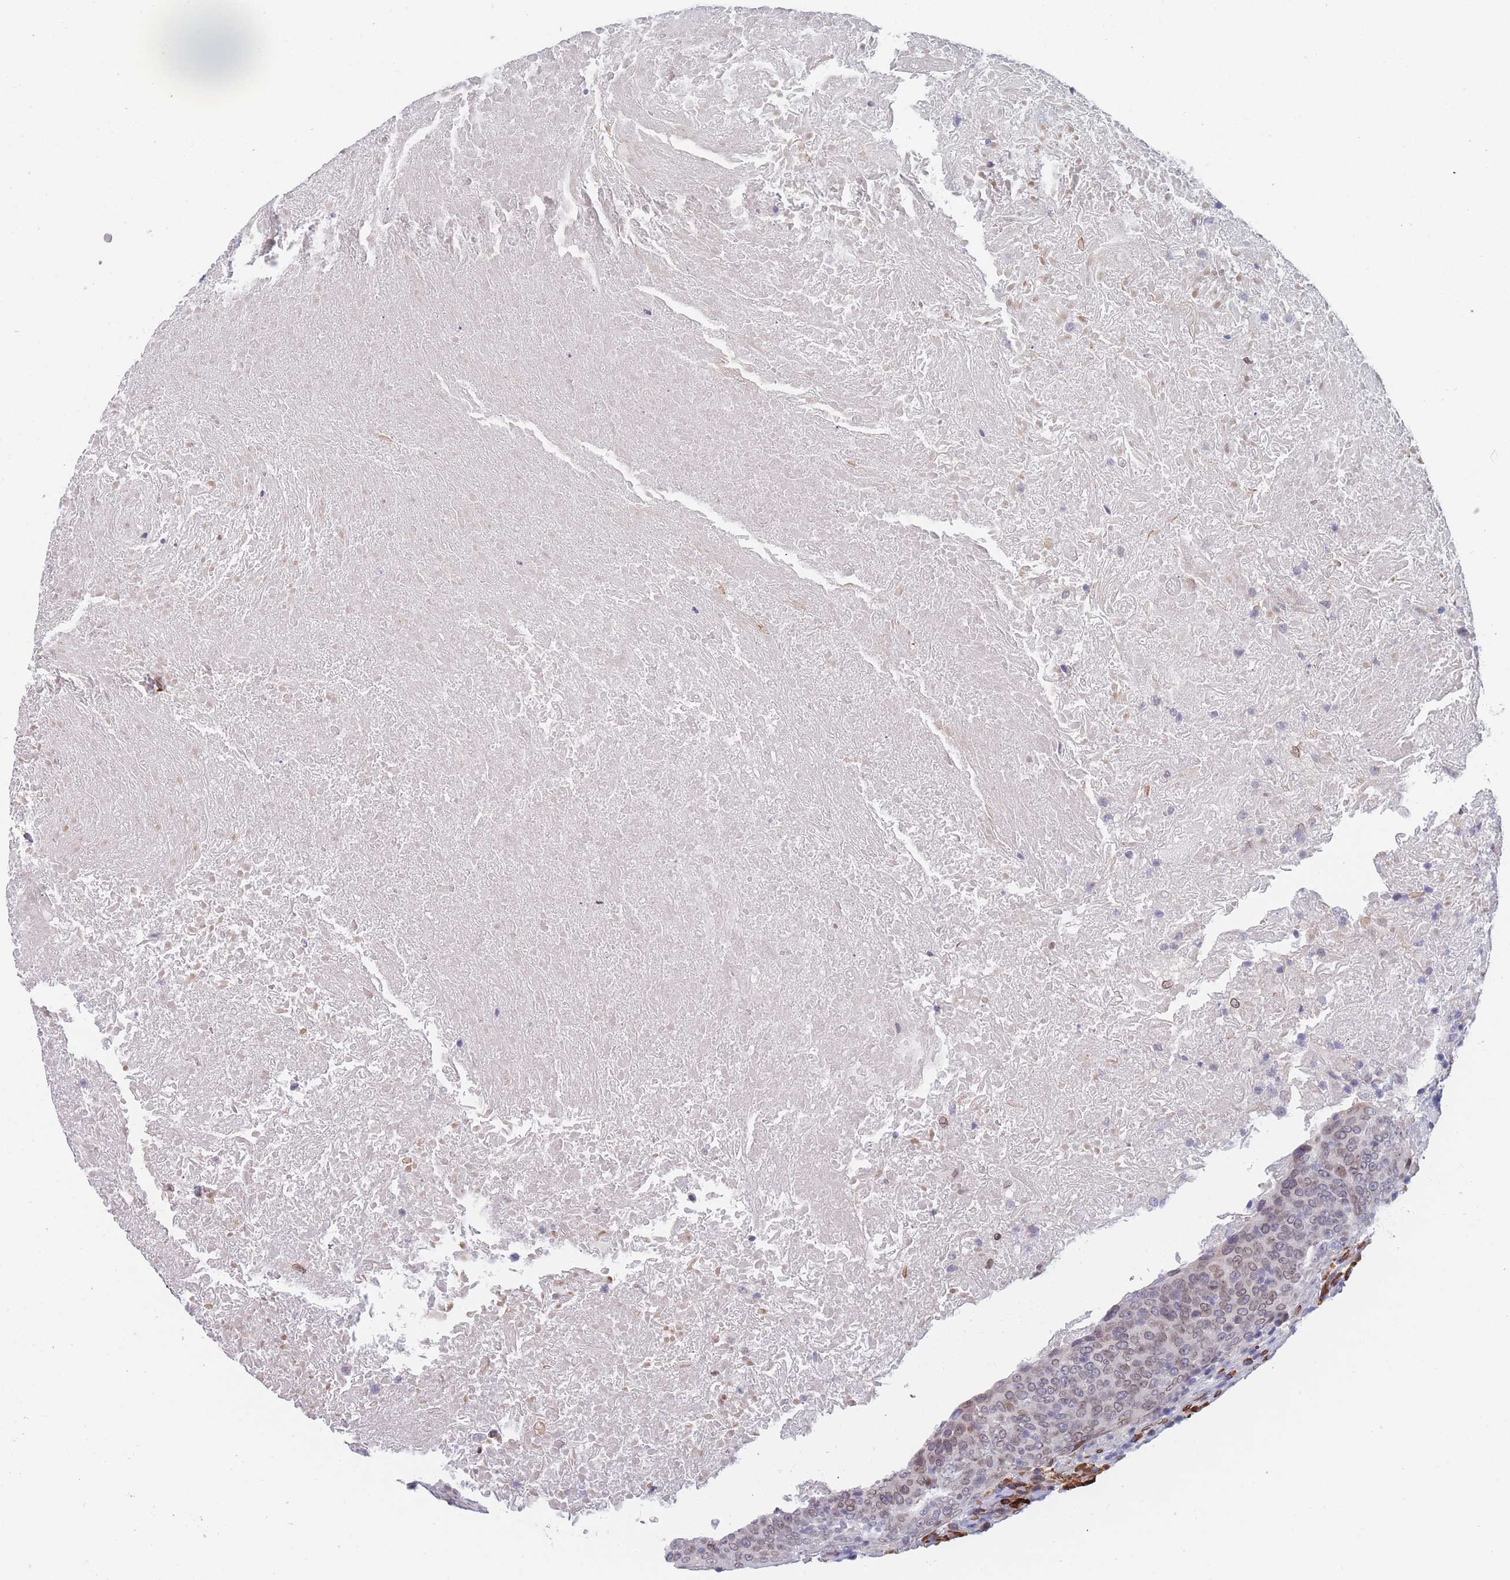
{"staining": {"intensity": "moderate", "quantity": "25%-75%", "location": "cytoplasmic/membranous,nuclear"}, "tissue": "head and neck cancer", "cell_type": "Tumor cells", "image_type": "cancer", "snomed": [{"axis": "morphology", "description": "Squamous cell carcinoma, NOS"}, {"axis": "morphology", "description": "Squamous cell carcinoma, metastatic, NOS"}, {"axis": "topography", "description": "Lymph node"}, {"axis": "topography", "description": "Head-Neck"}], "caption": "Protein expression analysis of human head and neck cancer reveals moderate cytoplasmic/membranous and nuclear expression in approximately 25%-75% of tumor cells. The protein of interest is stained brown, and the nuclei are stained in blue (DAB (3,3'-diaminobenzidine) IHC with brightfield microscopy, high magnification).", "gene": "ZBTB1", "patient": {"sex": "male", "age": 62}}